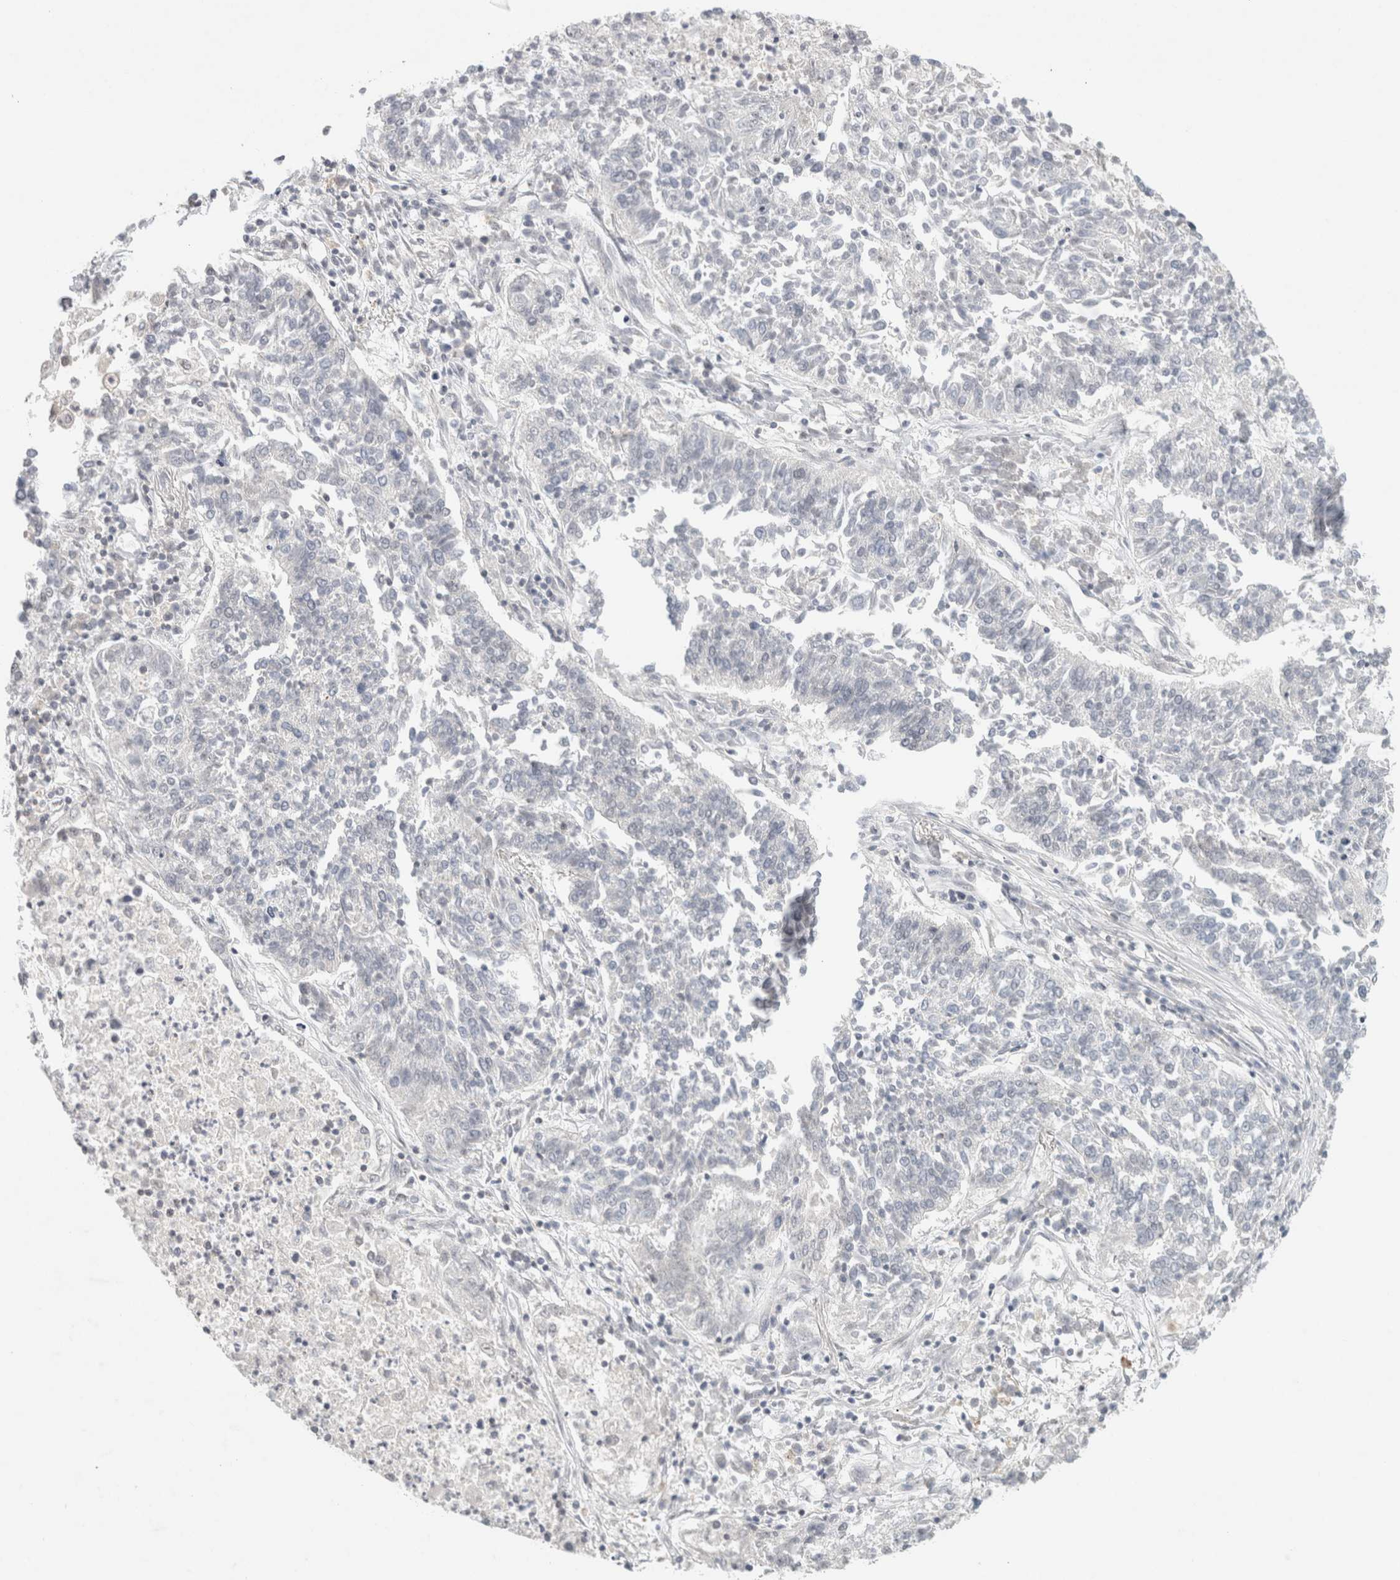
{"staining": {"intensity": "negative", "quantity": "none", "location": "none"}, "tissue": "lung cancer", "cell_type": "Tumor cells", "image_type": "cancer", "snomed": [{"axis": "morphology", "description": "Normal tissue, NOS"}, {"axis": "morphology", "description": "Squamous cell carcinoma, NOS"}, {"axis": "topography", "description": "Lymph node"}, {"axis": "topography", "description": "Cartilage tissue"}, {"axis": "topography", "description": "Bronchus"}, {"axis": "topography", "description": "Lung"}, {"axis": "topography", "description": "Peripheral nerve tissue"}], "caption": "This is a histopathology image of IHC staining of lung cancer (squamous cell carcinoma), which shows no staining in tumor cells. (Immunohistochemistry (ihc), brightfield microscopy, high magnification).", "gene": "FBXO42", "patient": {"sex": "female", "age": 49}}